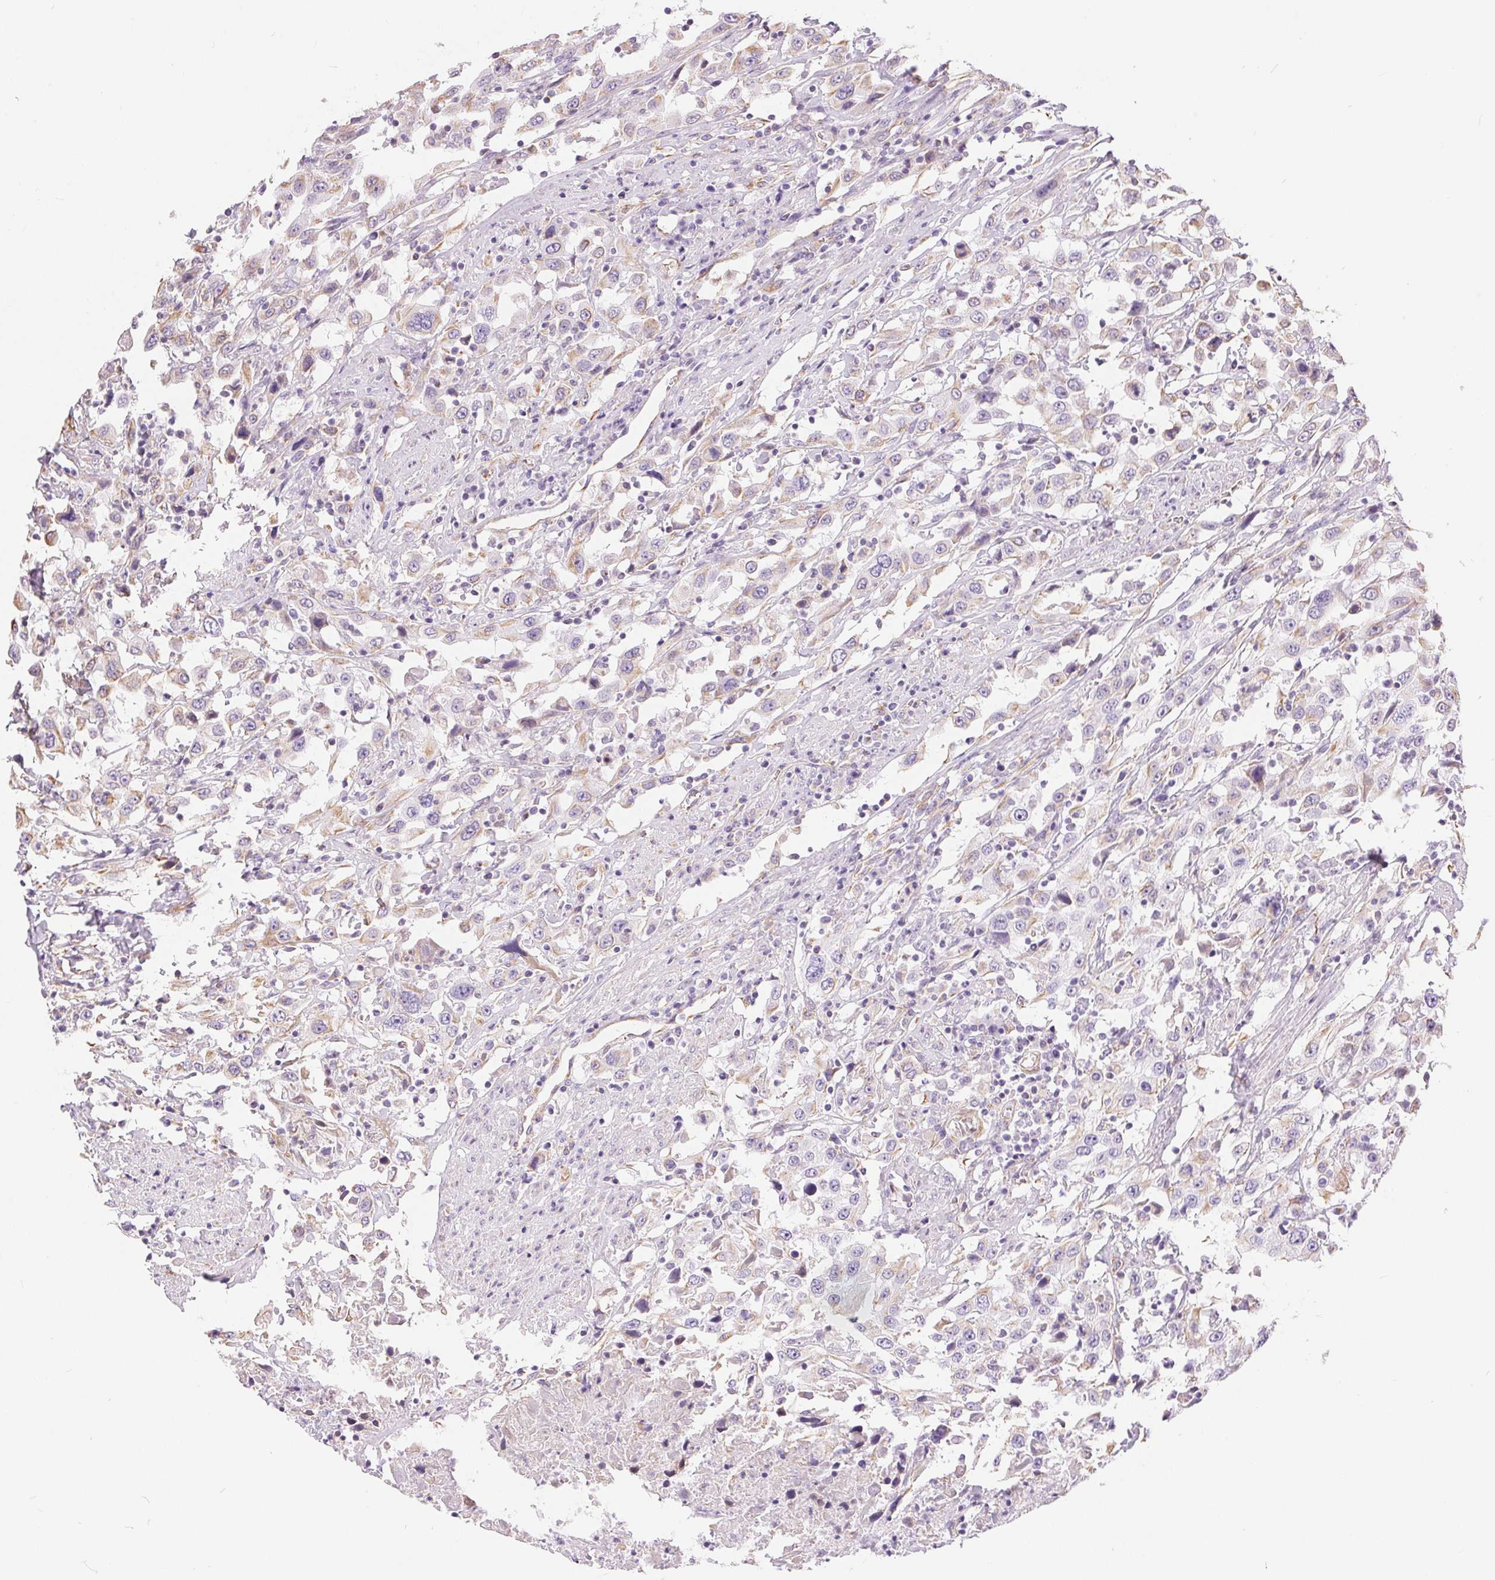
{"staining": {"intensity": "negative", "quantity": "none", "location": "none"}, "tissue": "urothelial cancer", "cell_type": "Tumor cells", "image_type": "cancer", "snomed": [{"axis": "morphology", "description": "Urothelial carcinoma, High grade"}, {"axis": "topography", "description": "Urinary bladder"}], "caption": "Tumor cells show no significant positivity in urothelial cancer.", "gene": "GFAP", "patient": {"sex": "male", "age": 61}}